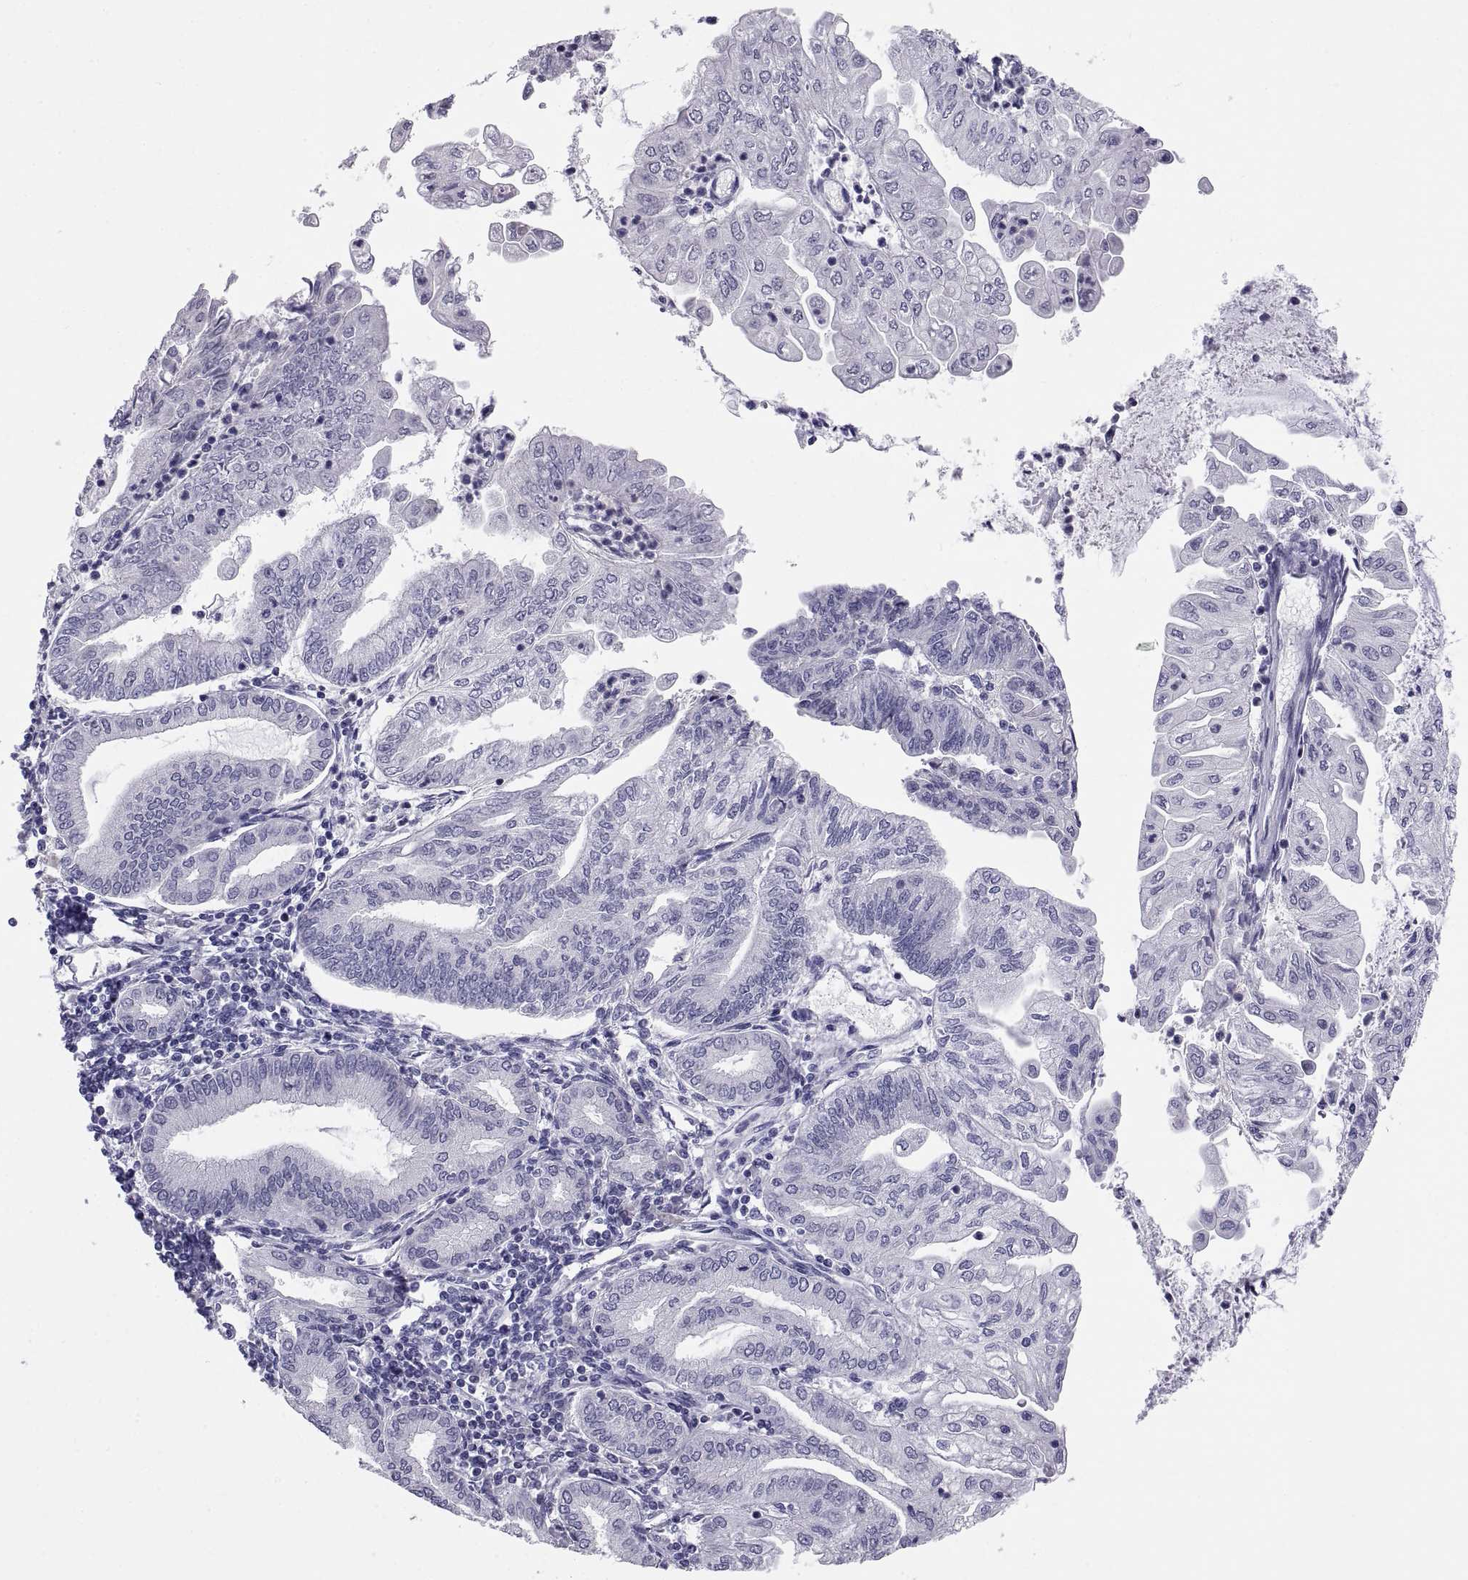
{"staining": {"intensity": "negative", "quantity": "none", "location": "none"}, "tissue": "endometrial cancer", "cell_type": "Tumor cells", "image_type": "cancer", "snomed": [{"axis": "morphology", "description": "Adenocarcinoma, NOS"}, {"axis": "topography", "description": "Endometrium"}], "caption": "Endometrial cancer stained for a protein using IHC demonstrates no expression tumor cells.", "gene": "TEX13A", "patient": {"sex": "female", "age": 55}}